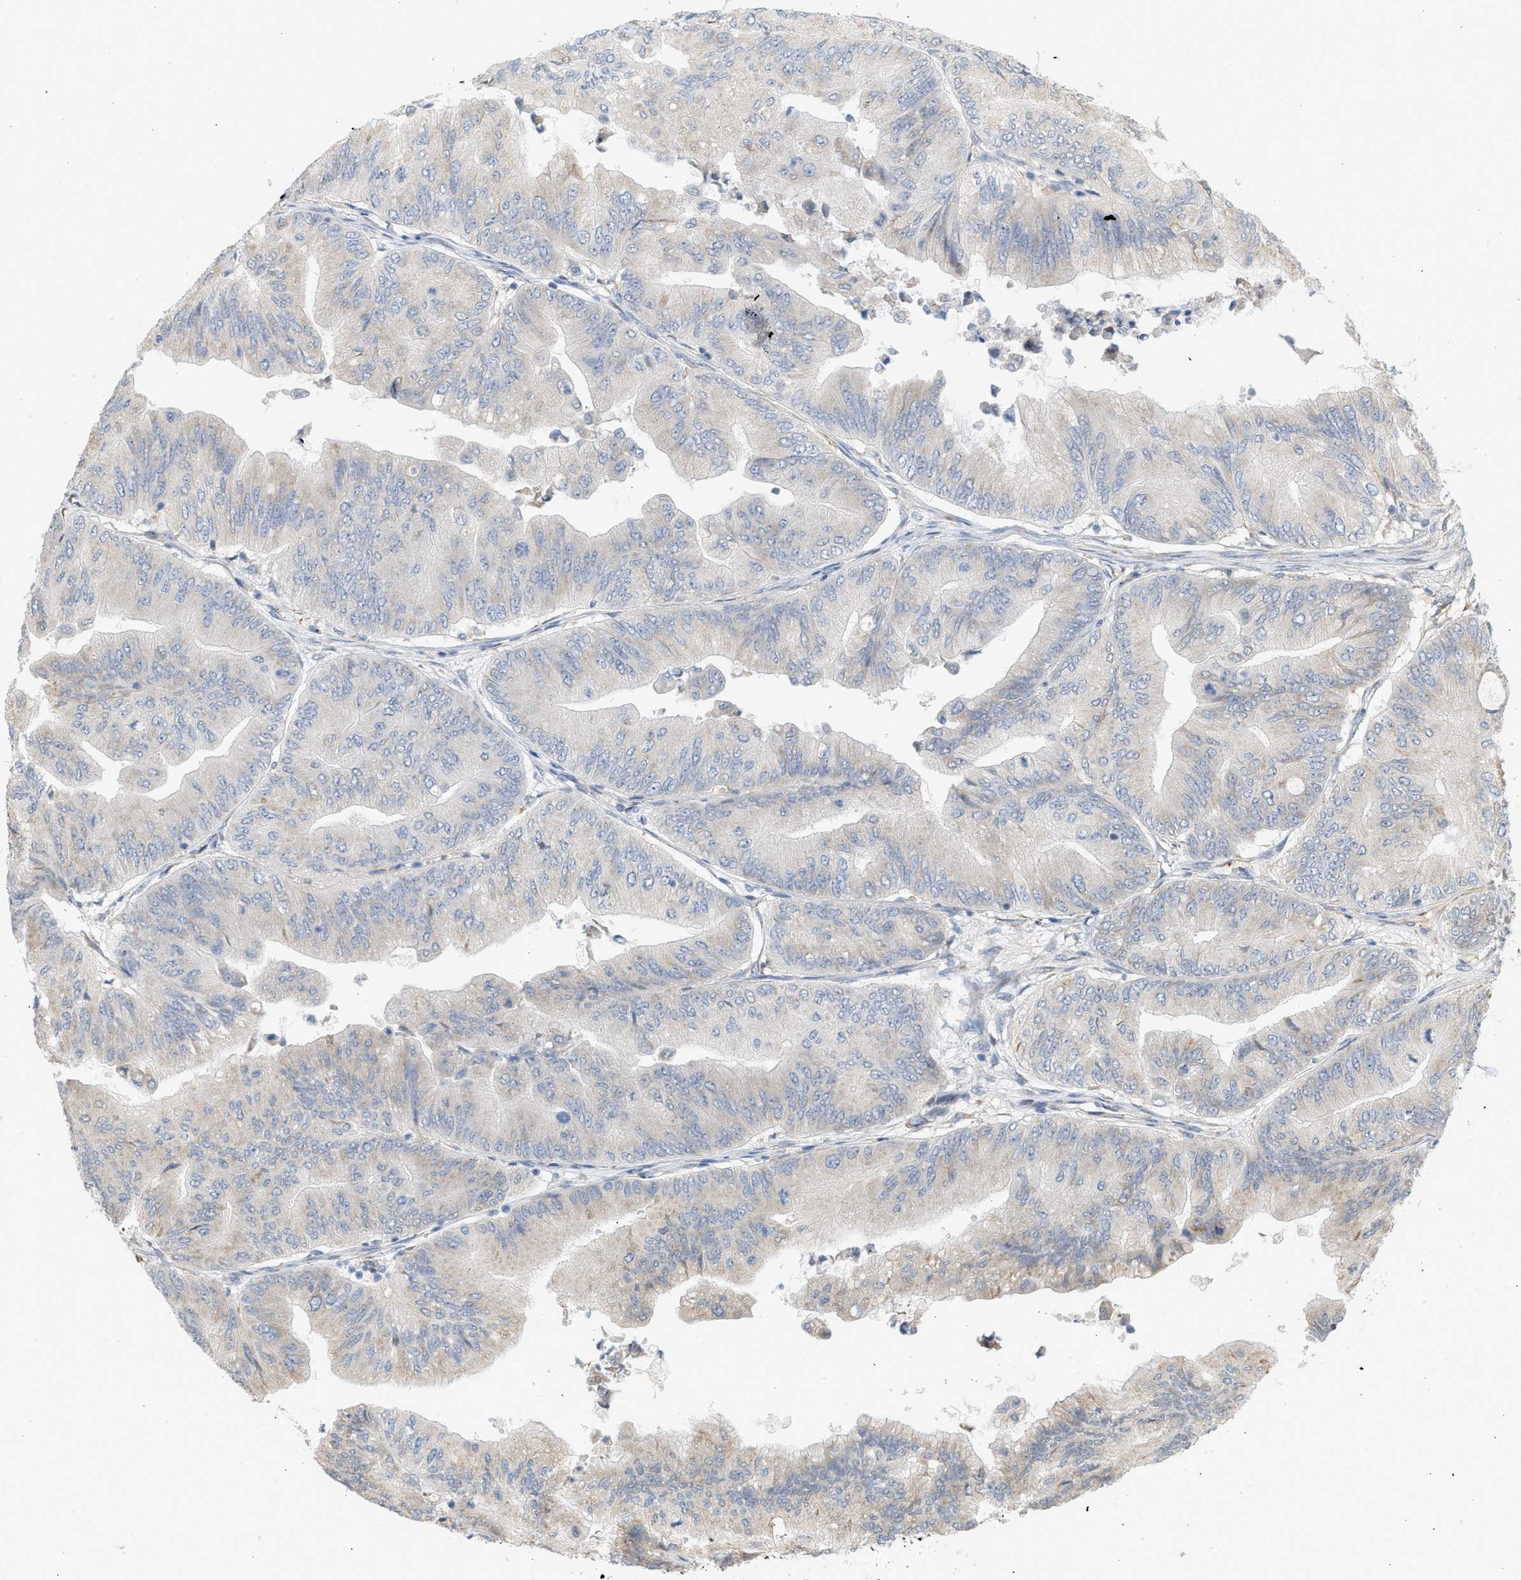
{"staining": {"intensity": "moderate", "quantity": "<25%", "location": "cytoplasmic/membranous"}, "tissue": "ovarian cancer", "cell_type": "Tumor cells", "image_type": "cancer", "snomed": [{"axis": "morphology", "description": "Cystadenocarcinoma, mucinous, NOS"}, {"axis": "topography", "description": "Ovary"}], "caption": "Mucinous cystadenocarcinoma (ovarian) tissue shows moderate cytoplasmic/membranous staining in about <25% of tumor cells, visualized by immunohistochemistry.", "gene": "SVOP", "patient": {"sex": "female", "age": 61}}